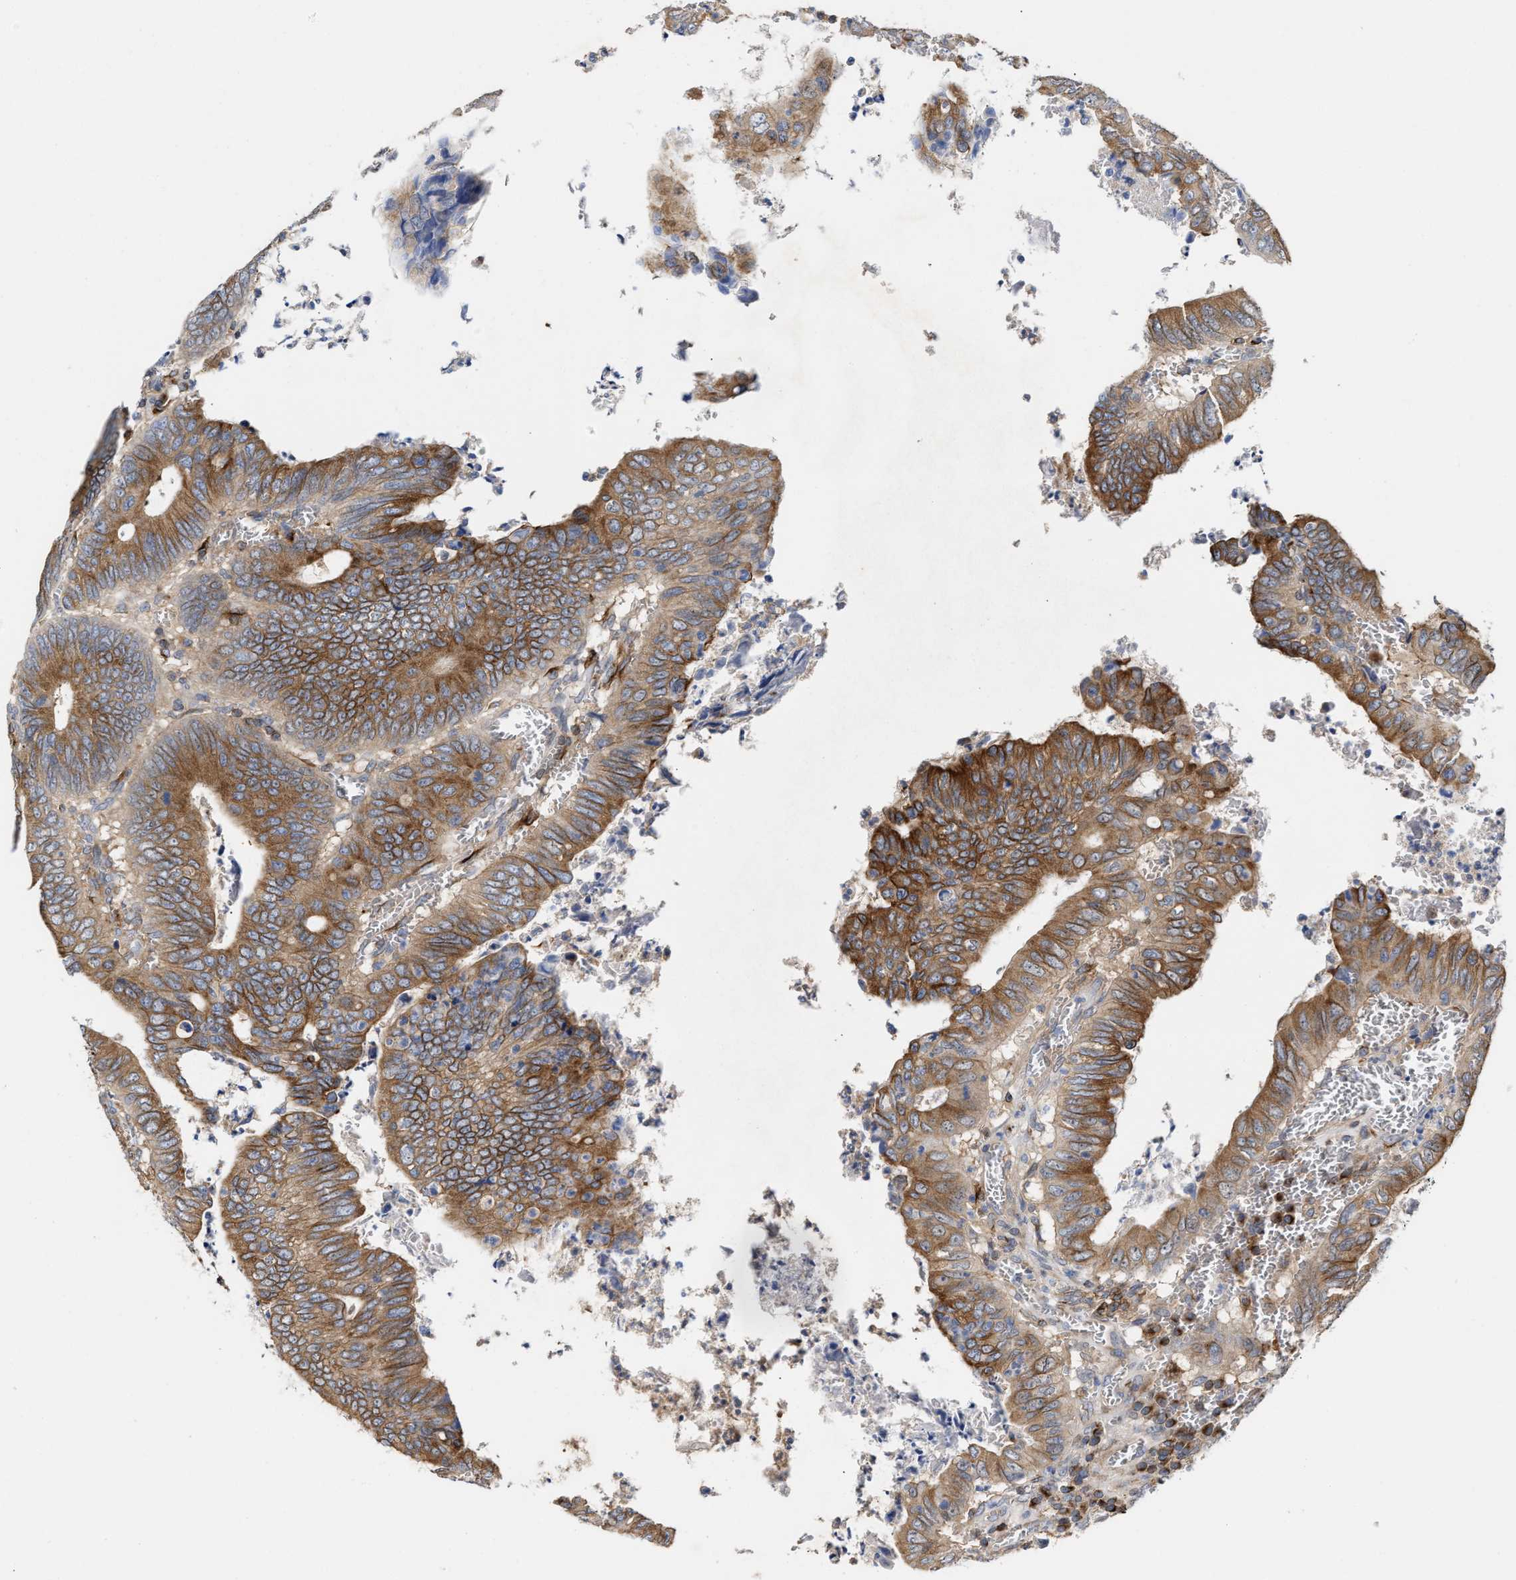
{"staining": {"intensity": "moderate", "quantity": ">75%", "location": "cytoplasmic/membranous"}, "tissue": "colorectal cancer", "cell_type": "Tumor cells", "image_type": "cancer", "snomed": [{"axis": "morphology", "description": "Inflammation, NOS"}, {"axis": "morphology", "description": "Adenocarcinoma, NOS"}, {"axis": "topography", "description": "Colon"}], "caption": "Immunohistochemistry (DAB) staining of adenocarcinoma (colorectal) demonstrates moderate cytoplasmic/membranous protein expression in about >75% of tumor cells. Using DAB (brown) and hematoxylin (blue) stains, captured at high magnification using brightfield microscopy.", "gene": "BBLN", "patient": {"sex": "male", "age": 72}}